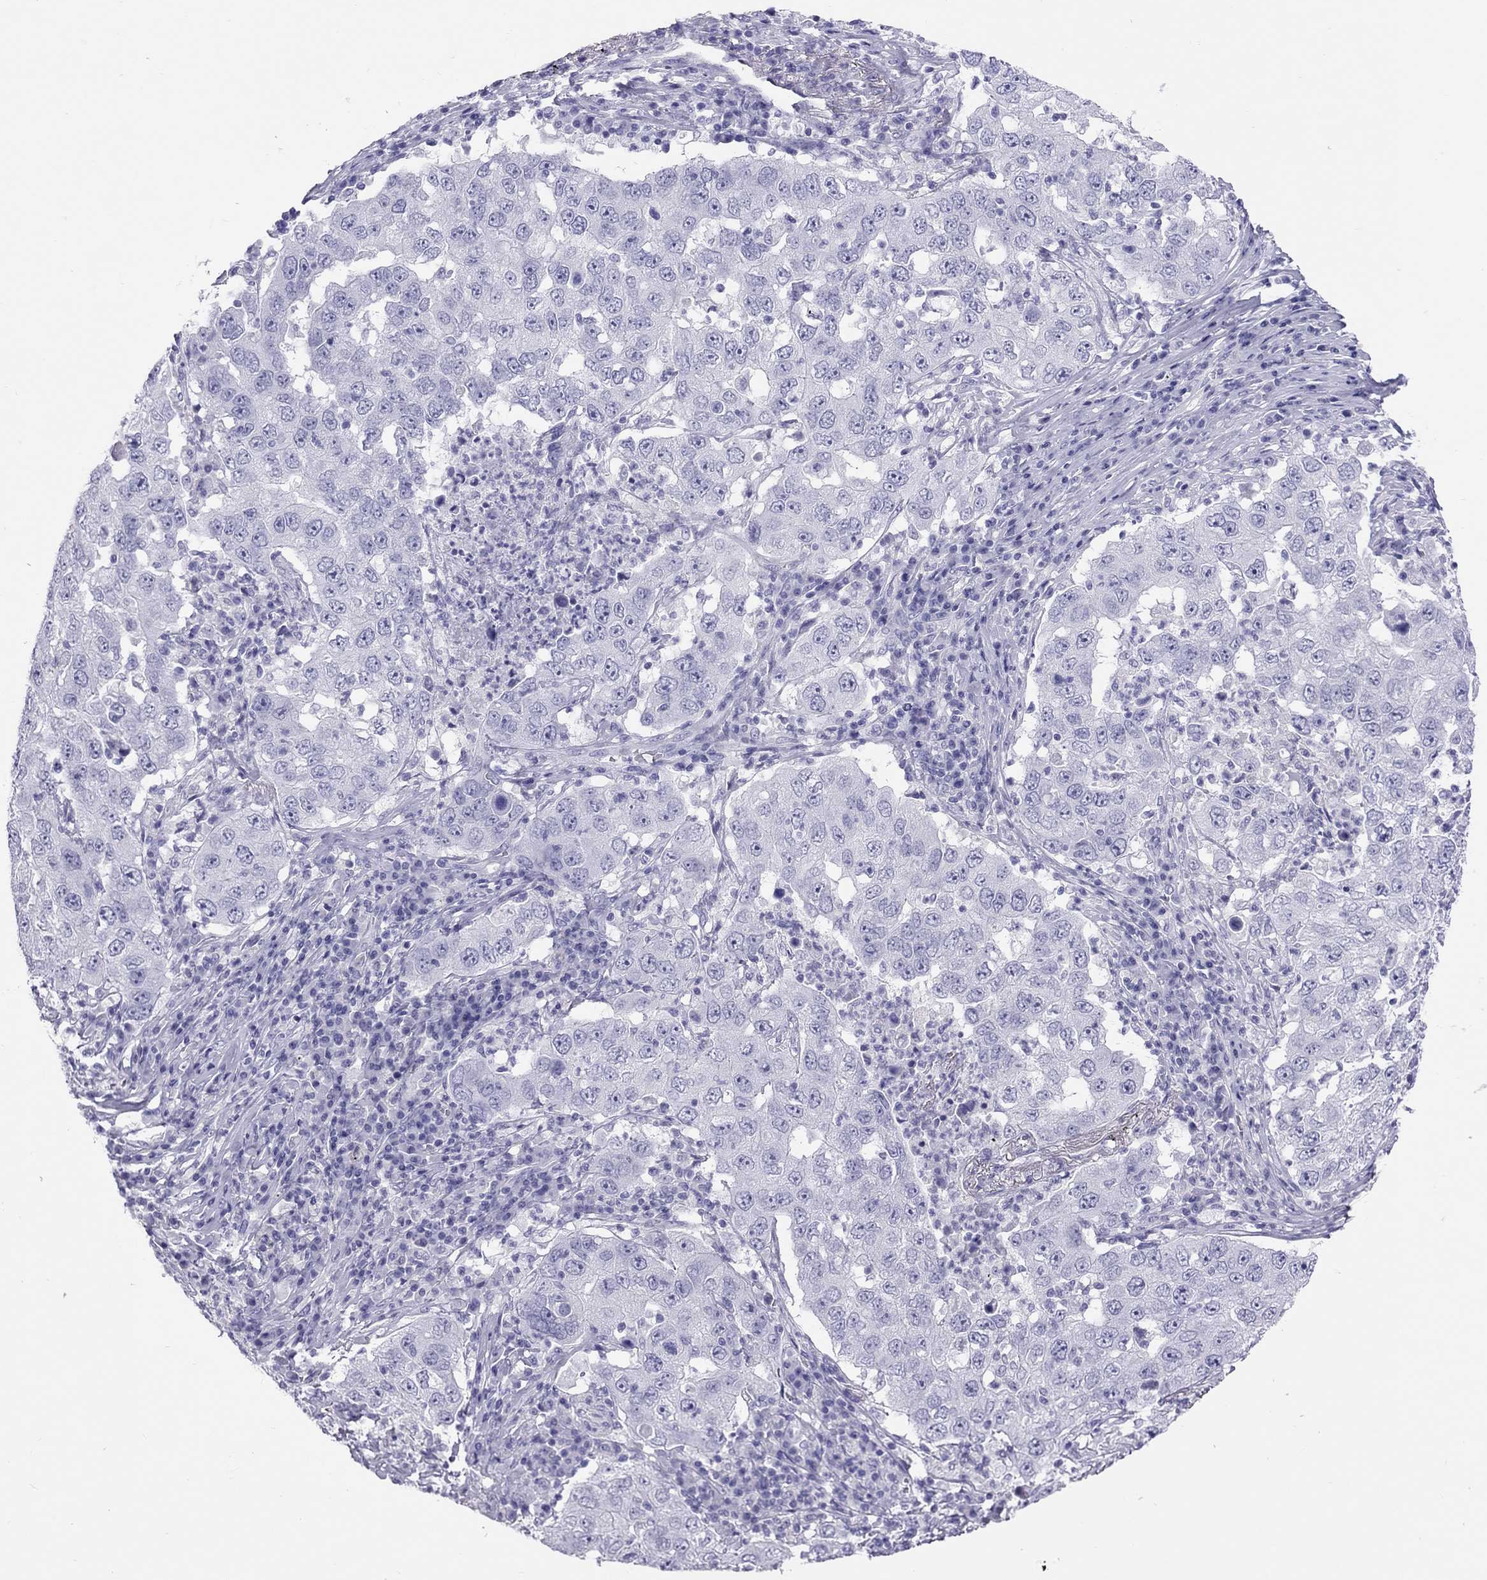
{"staining": {"intensity": "negative", "quantity": "none", "location": "none"}, "tissue": "lung cancer", "cell_type": "Tumor cells", "image_type": "cancer", "snomed": [{"axis": "morphology", "description": "Adenocarcinoma, NOS"}, {"axis": "topography", "description": "Lung"}], "caption": "The IHC histopathology image has no significant positivity in tumor cells of lung adenocarcinoma tissue.", "gene": "PSMB11", "patient": {"sex": "male", "age": 73}}